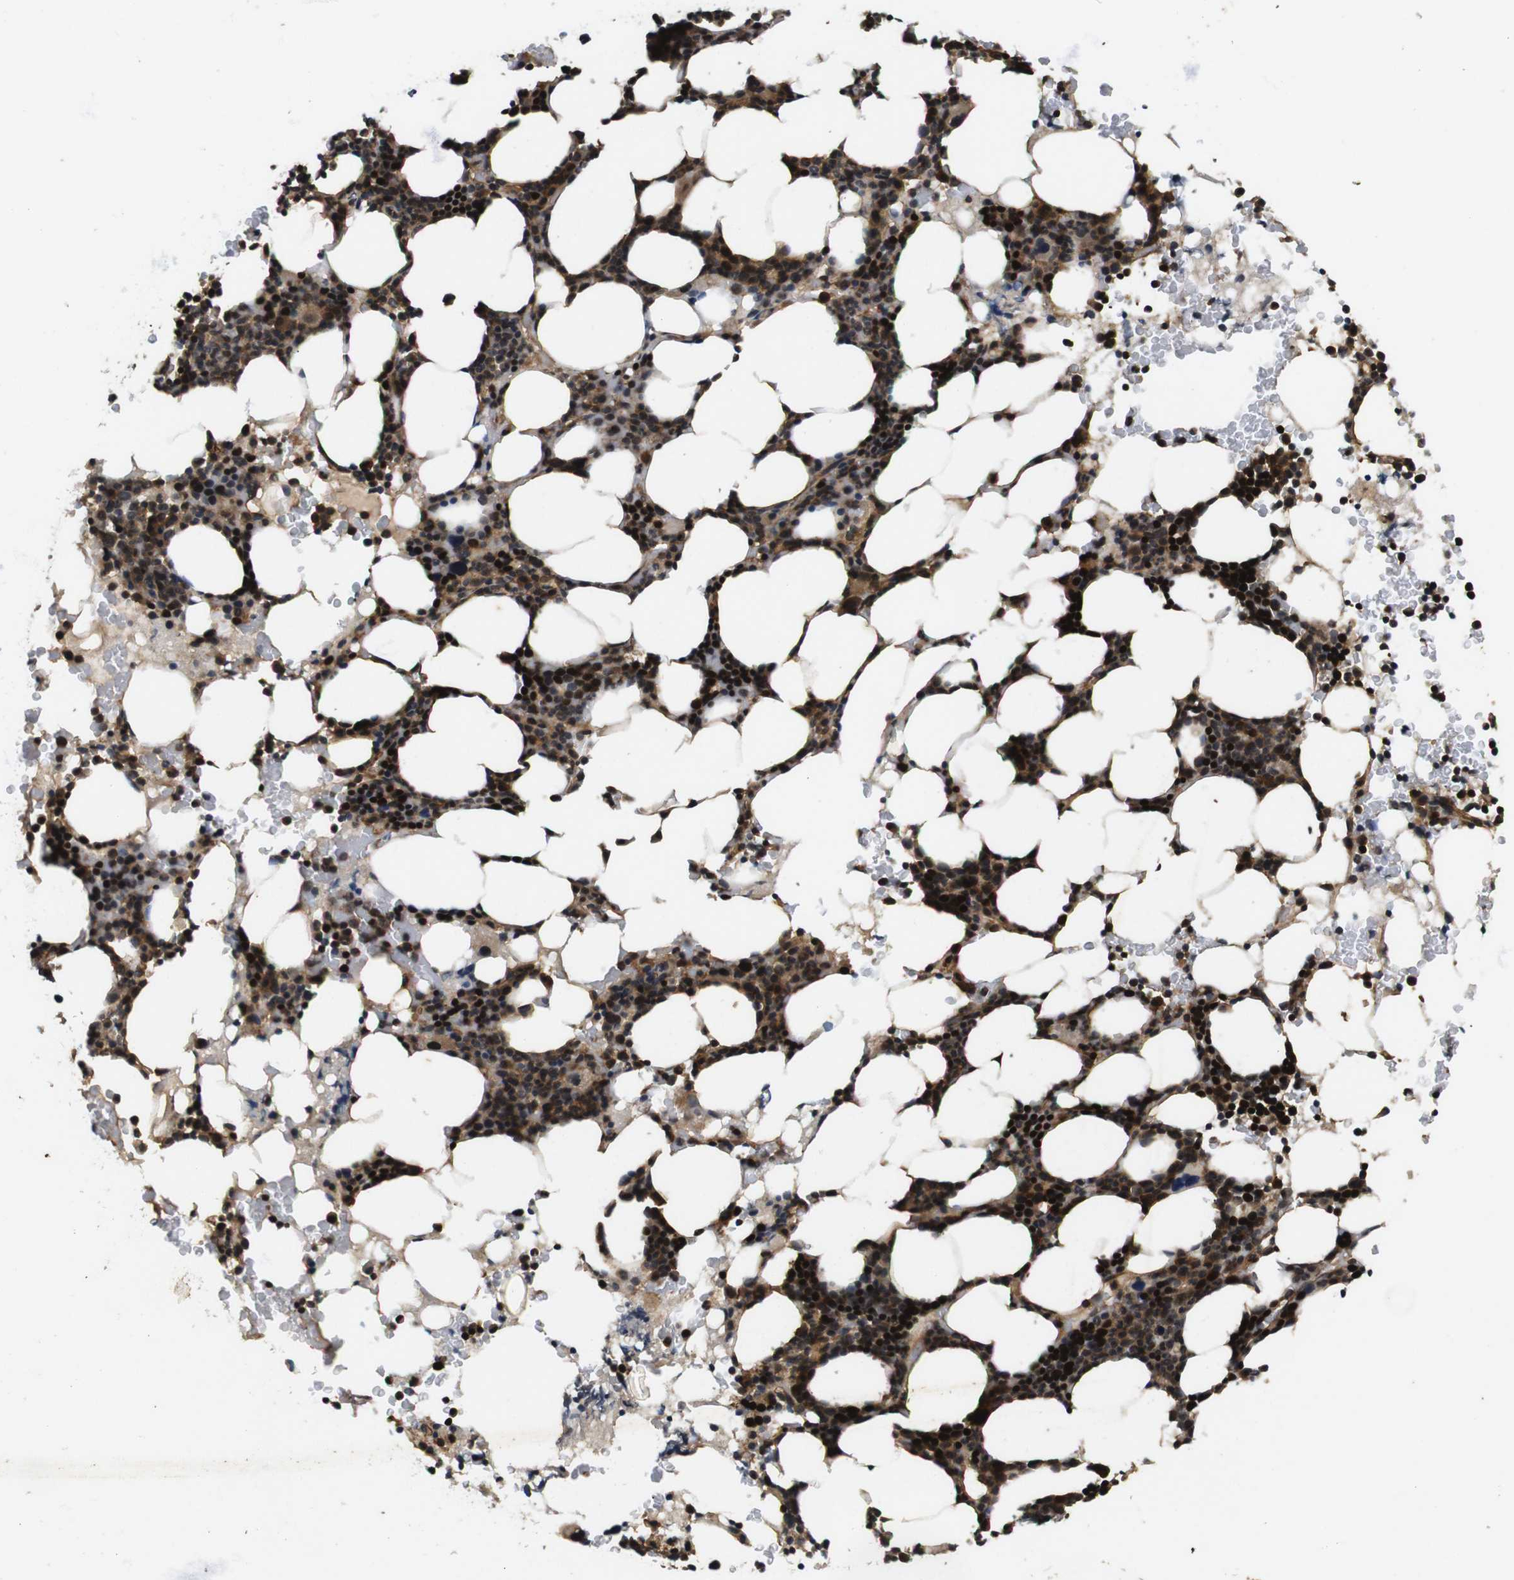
{"staining": {"intensity": "strong", "quantity": ">75%", "location": "nuclear"}, "tissue": "bone marrow", "cell_type": "Hematopoietic cells", "image_type": "normal", "snomed": [{"axis": "morphology", "description": "Normal tissue, NOS"}, {"axis": "morphology", "description": "Inflammation, NOS"}, {"axis": "topography", "description": "Bone marrow"}], "caption": "Immunohistochemical staining of normal human bone marrow reveals >75% levels of strong nuclear protein expression in about >75% of hematopoietic cells.", "gene": "RIPK1", "patient": {"sex": "female", "age": 84}}